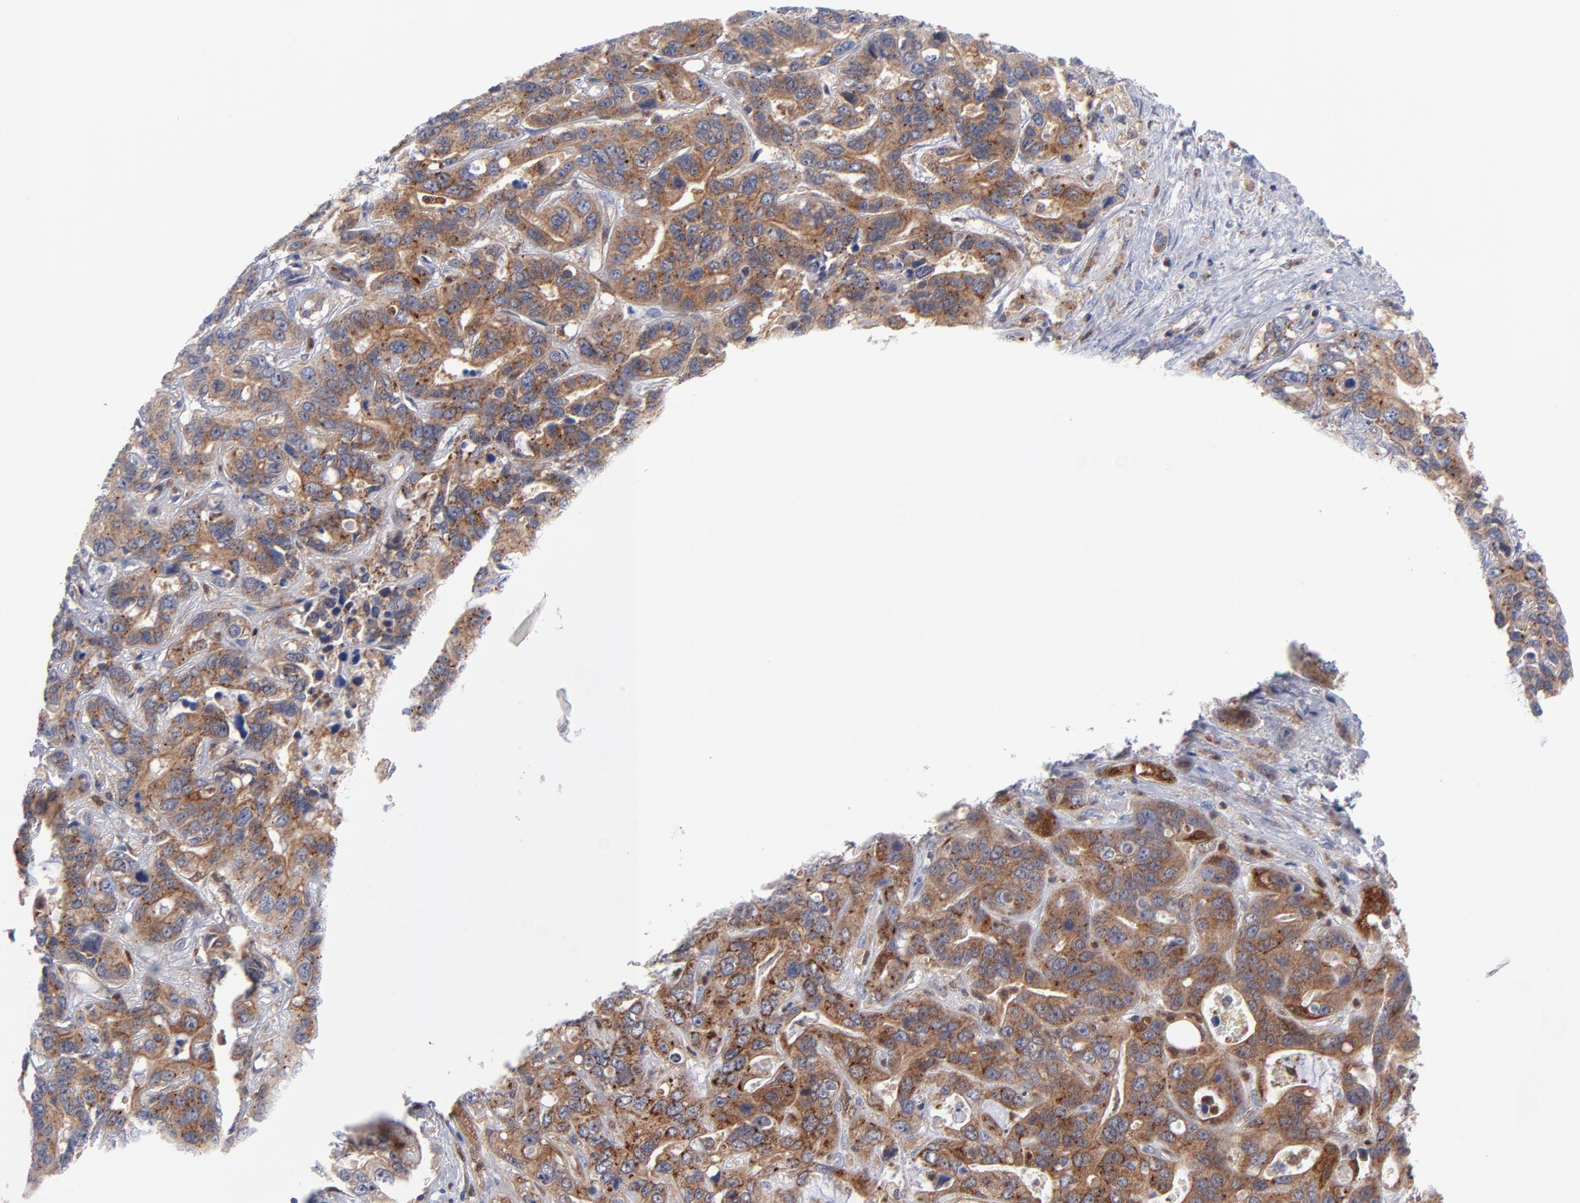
{"staining": {"intensity": "moderate", "quantity": ">75%", "location": "cytoplasmic/membranous"}, "tissue": "liver cancer", "cell_type": "Tumor cells", "image_type": "cancer", "snomed": [{"axis": "morphology", "description": "Cholangiocarcinoma"}, {"axis": "topography", "description": "Liver"}], "caption": "Immunohistochemical staining of liver cancer displays medium levels of moderate cytoplasmic/membranous staining in approximately >75% of tumor cells. Using DAB (3,3'-diaminobenzidine) (brown) and hematoxylin (blue) stains, captured at high magnification using brightfield microscopy.", "gene": "BID", "patient": {"sex": "female", "age": 65}}